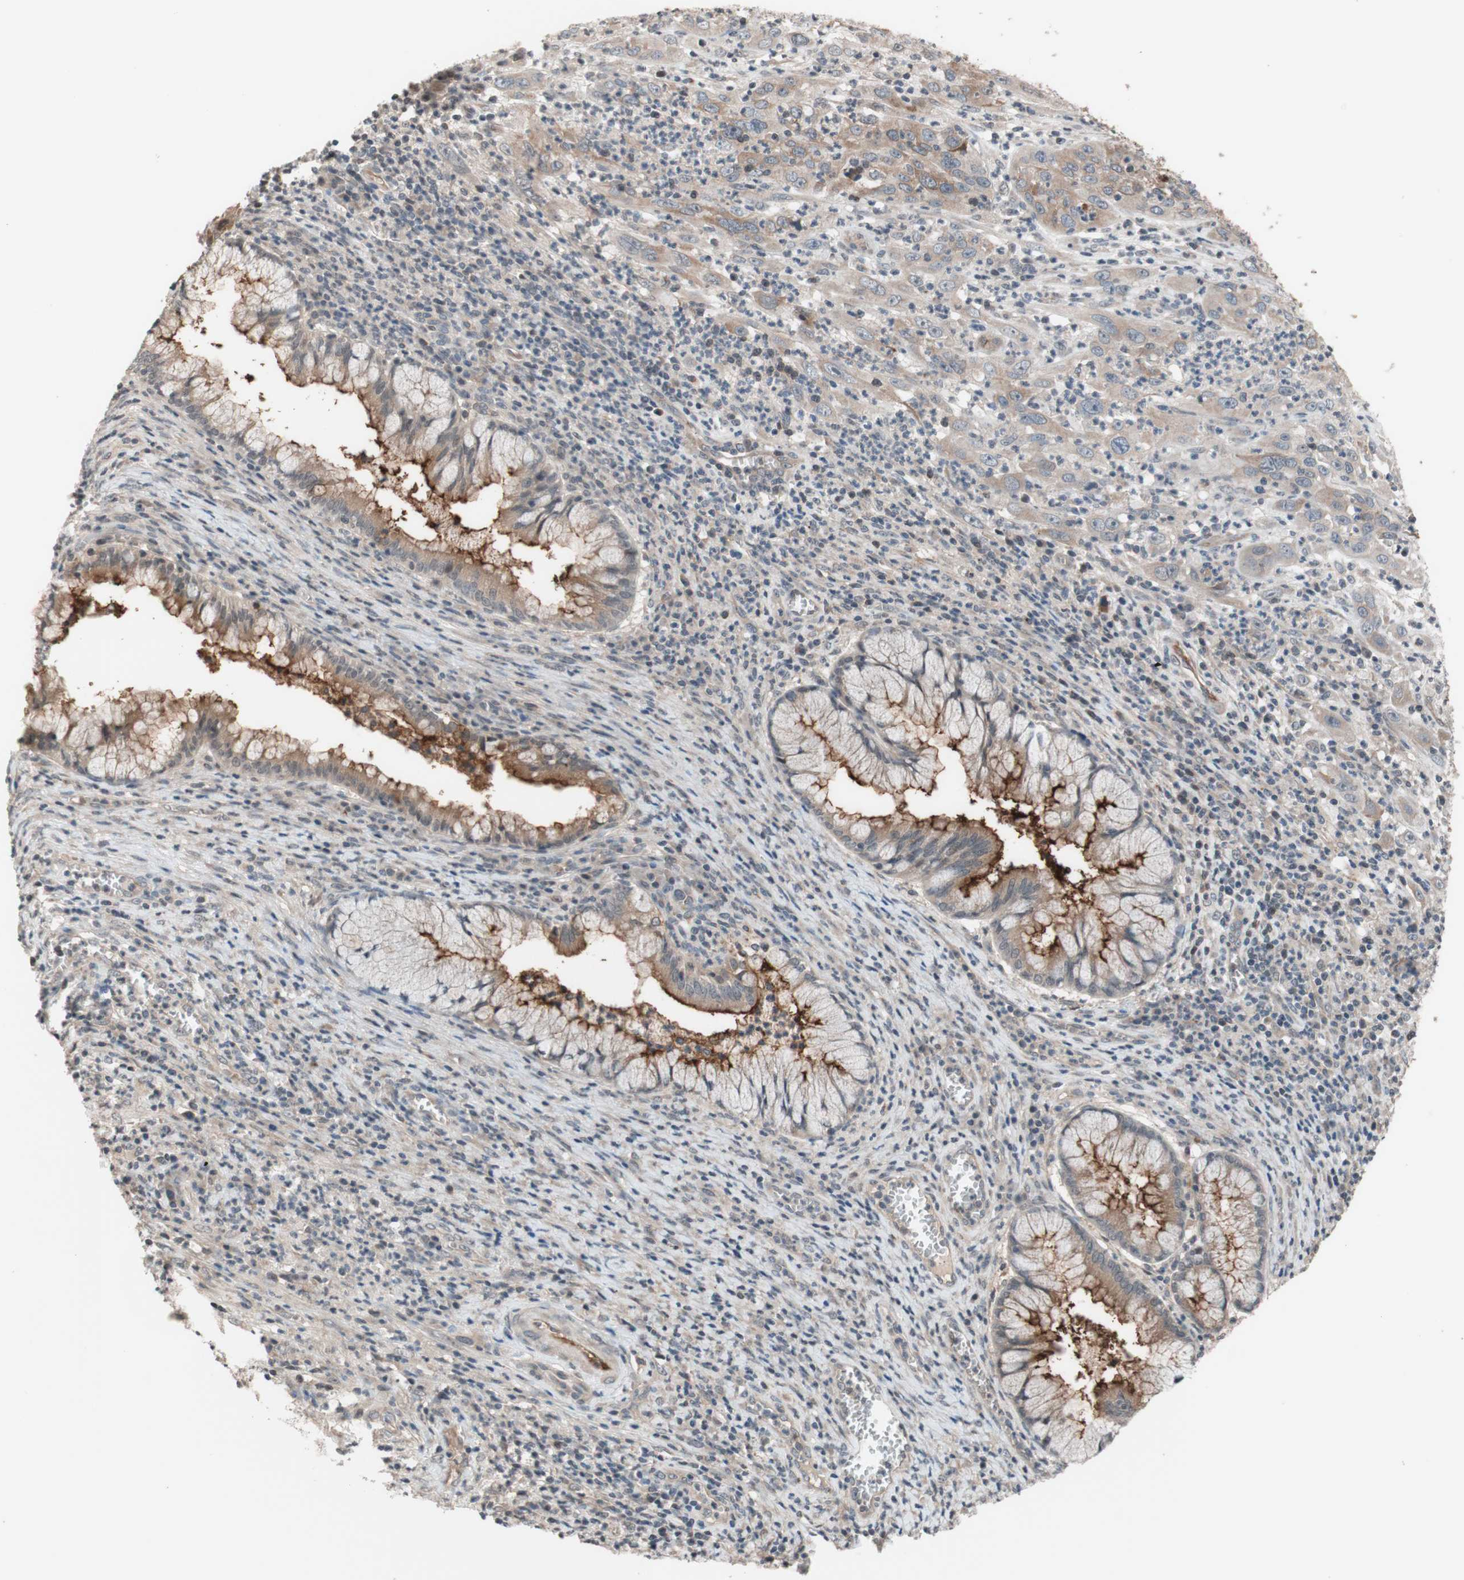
{"staining": {"intensity": "weak", "quantity": ">75%", "location": "cytoplasmic/membranous"}, "tissue": "cervical cancer", "cell_type": "Tumor cells", "image_type": "cancer", "snomed": [{"axis": "morphology", "description": "Squamous cell carcinoma, NOS"}, {"axis": "topography", "description": "Cervix"}], "caption": "There is low levels of weak cytoplasmic/membranous positivity in tumor cells of cervical cancer, as demonstrated by immunohistochemical staining (brown color).", "gene": "CD55", "patient": {"sex": "female", "age": 32}}